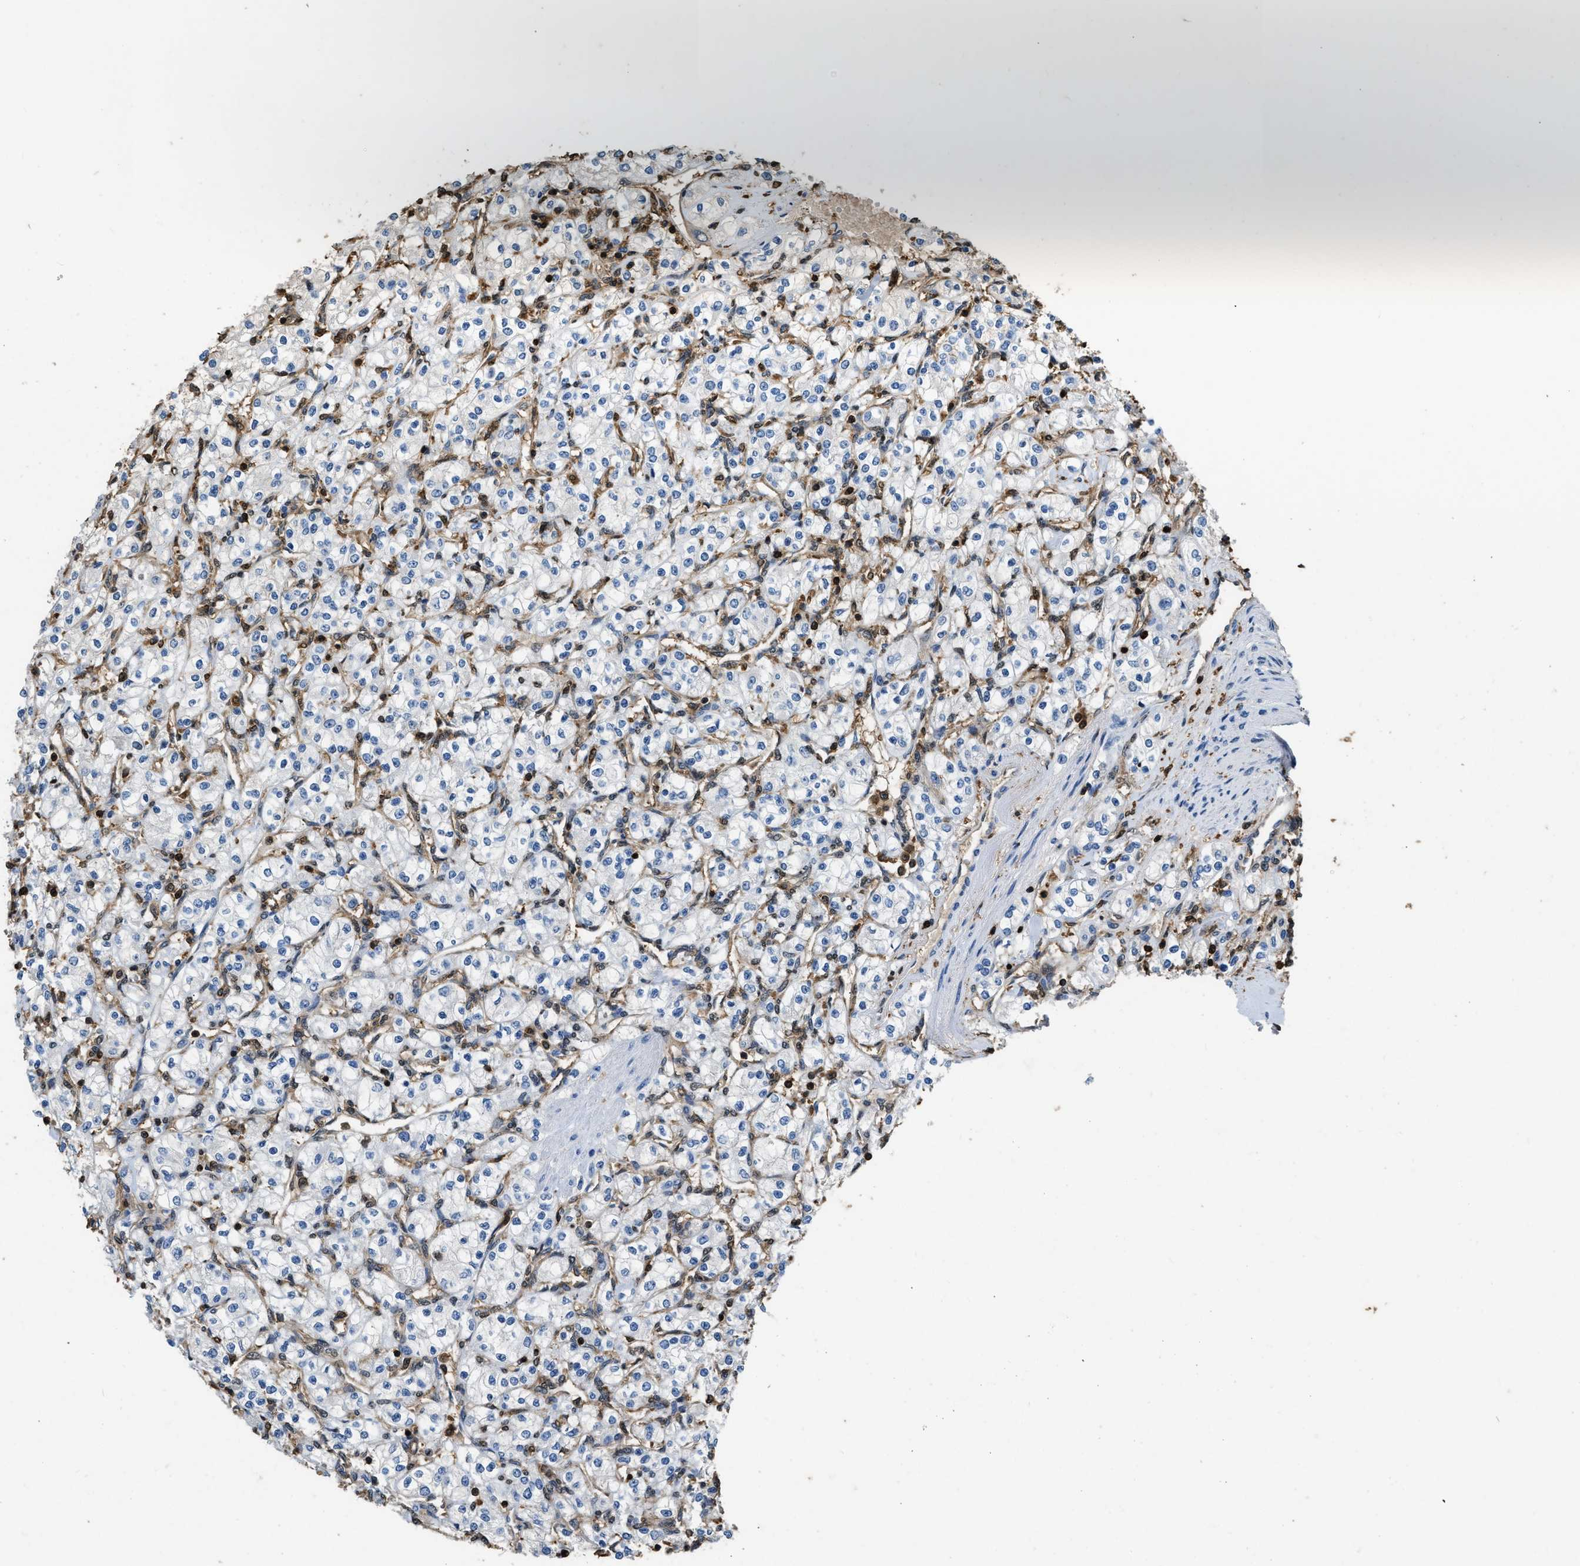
{"staining": {"intensity": "negative", "quantity": "none", "location": "none"}, "tissue": "renal cancer", "cell_type": "Tumor cells", "image_type": "cancer", "snomed": [{"axis": "morphology", "description": "Adenocarcinoma, NOS"}, {"axis": "topography", "description": "Kidney"}], "caption": "DAB (3,3'-diaminobenzidine) immunohistochemical staining of human renal cancer shows no significant staining in tumor cells.", "gene": "ARHGDIB", "patient": {"sex": "male", "age": 77}}